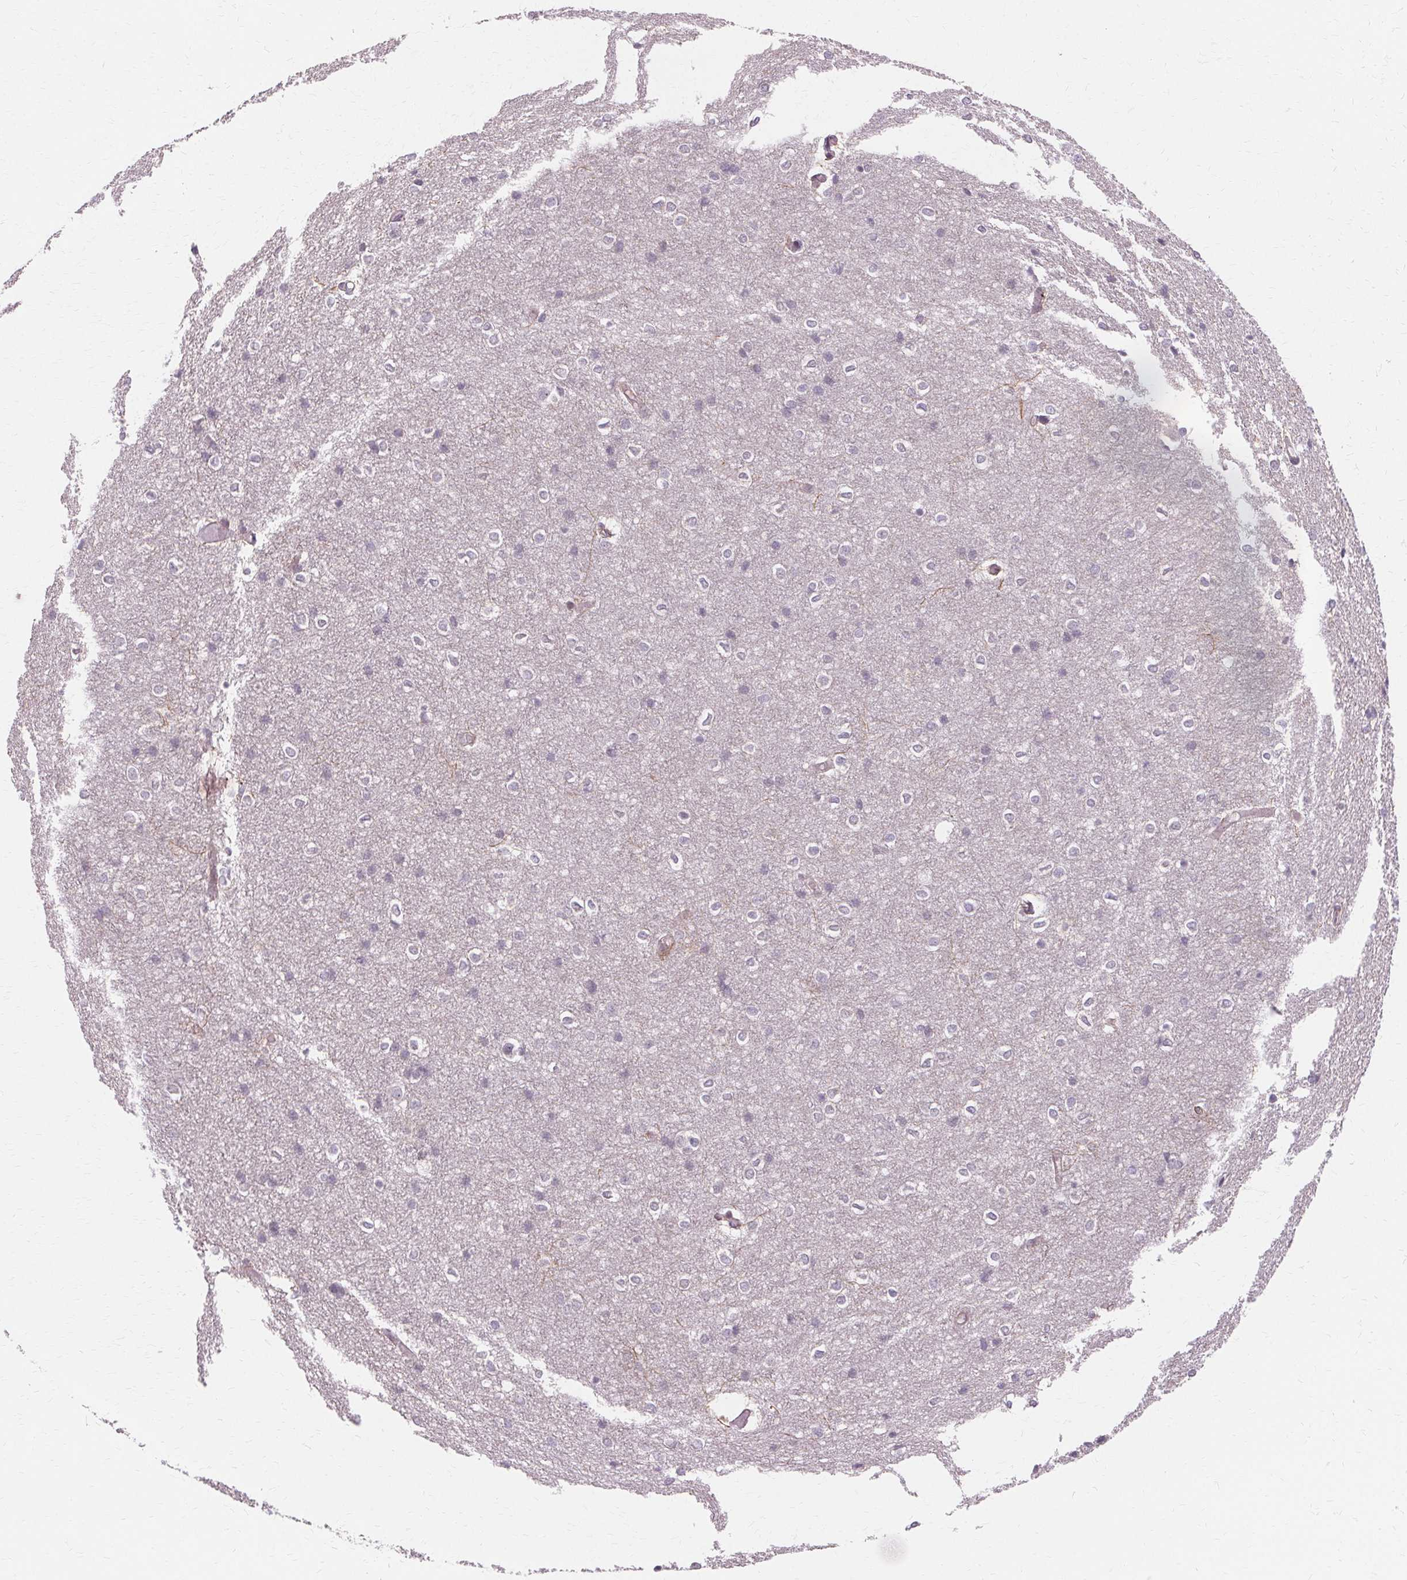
{"staining": {"intensity": "negative", "quantity": "none", "location": "none"}, "tissue": "cerebral cortex", "cell_type": "Endothelial cells", "image_type": "normal", "snomed": [{"axis": "morphology", "description": "Normal tissue, NOS"}, {"axis": "topography", "description": "Cerebral cortex"}], "caption": "An immunohistochemistry (IHC) micrograph of unremarkable cerebral cortex is shown. There is no staining in endothelial cells of cerebral cortex.", "gene": "USP8", "patient": {"sex": "male", "age": 37}}